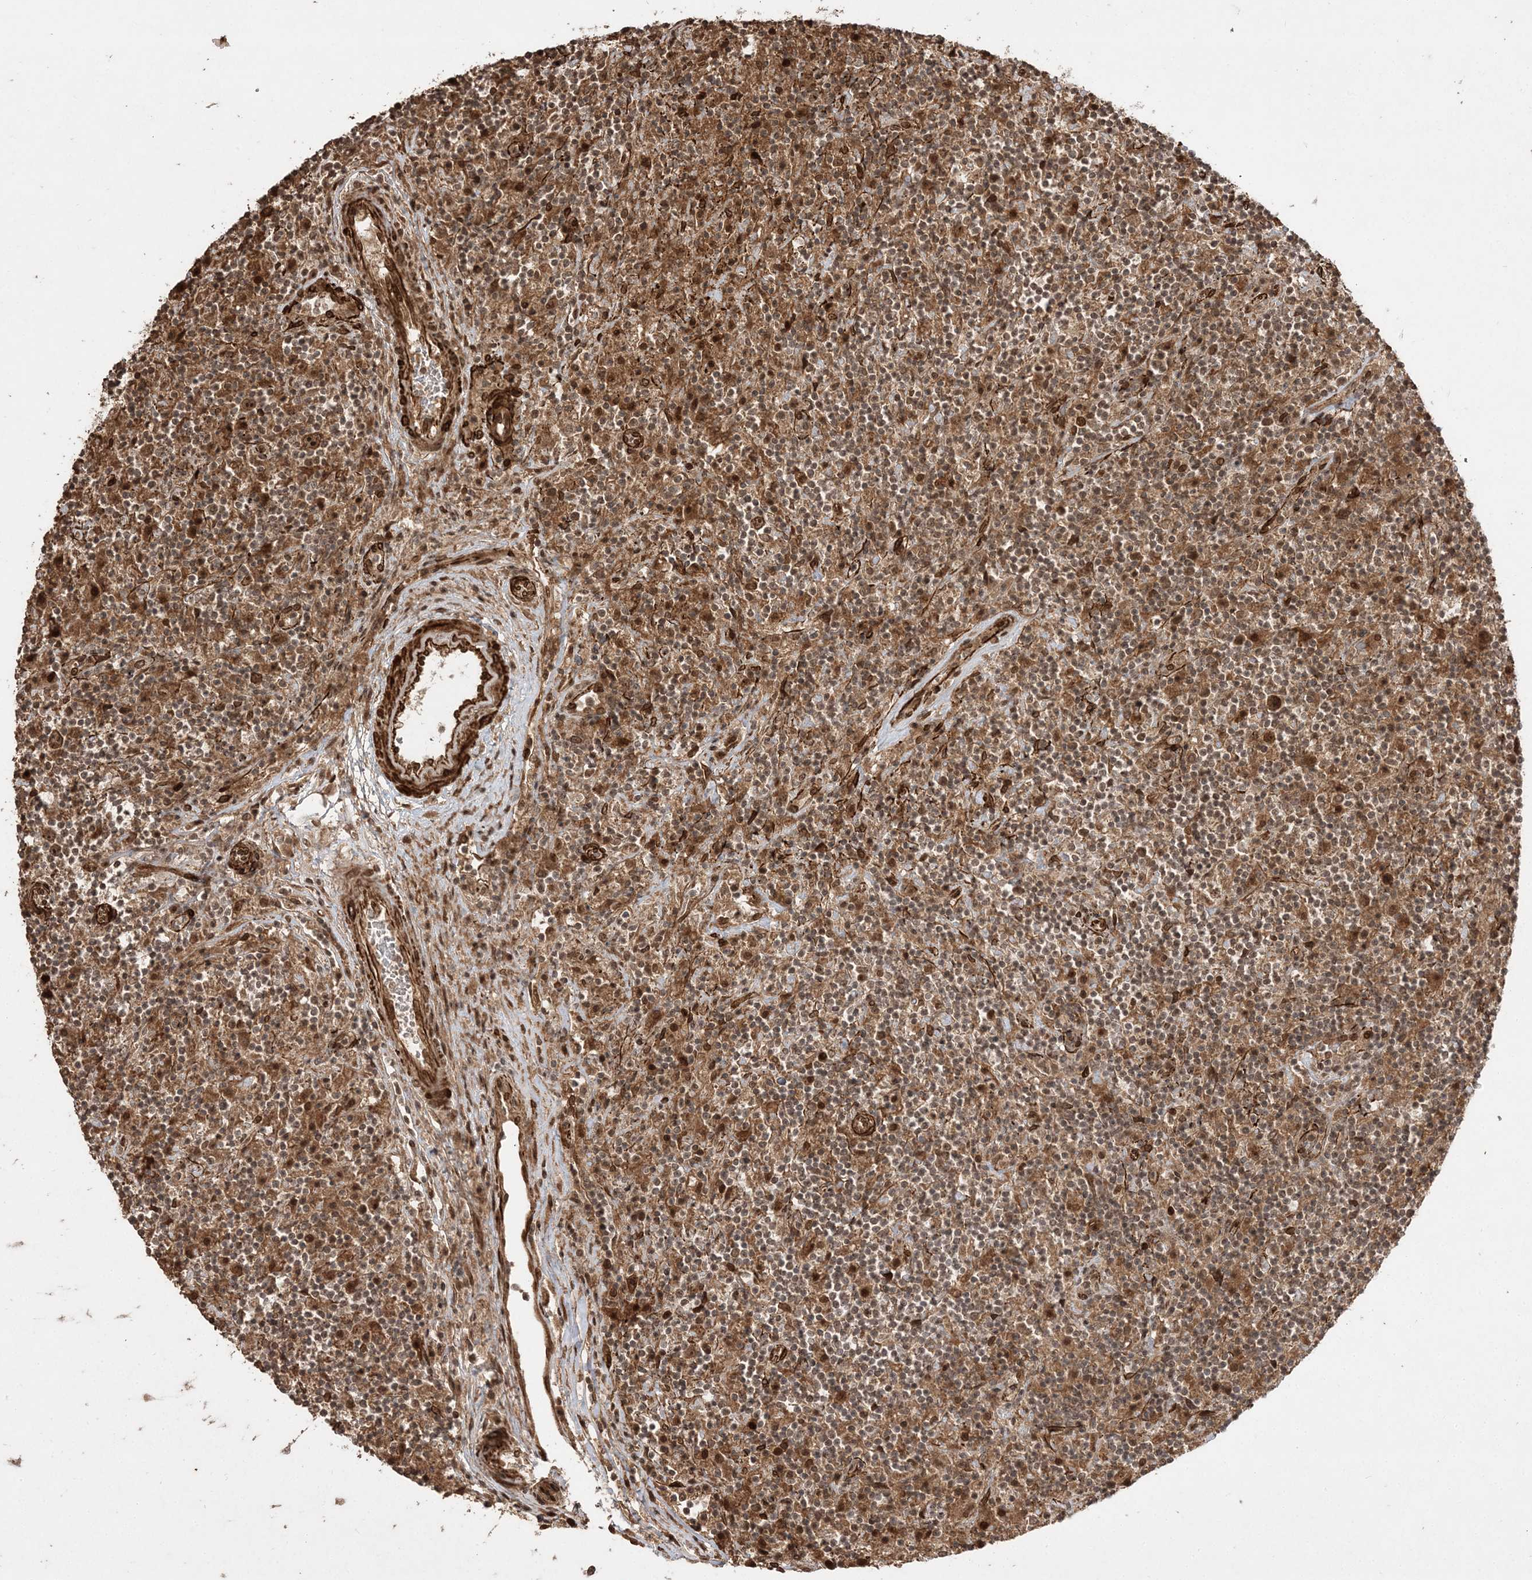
{"staining": {"intensity": "moderate", "quantity": ">75%", "location": "cytoplasmic/membranous,nuclear"}, "tissue": "lymphoma", "cell_type": "Tumor cells", "image_type": "cancer", "snomed": [{"axis": "morphology", "description": "Hodgkin's disease, NOS"}, {"axis": "topography", "description": "Lymph node"}], "caption": "Brown immunohistochemical staining in human Hodgkin's disease shows moderate cytoplasmic/membranous and nuclear staining in about >75% of tumor cells.", "gene": "ETAA1", "patient": {"sex": "male", "age": 70}}